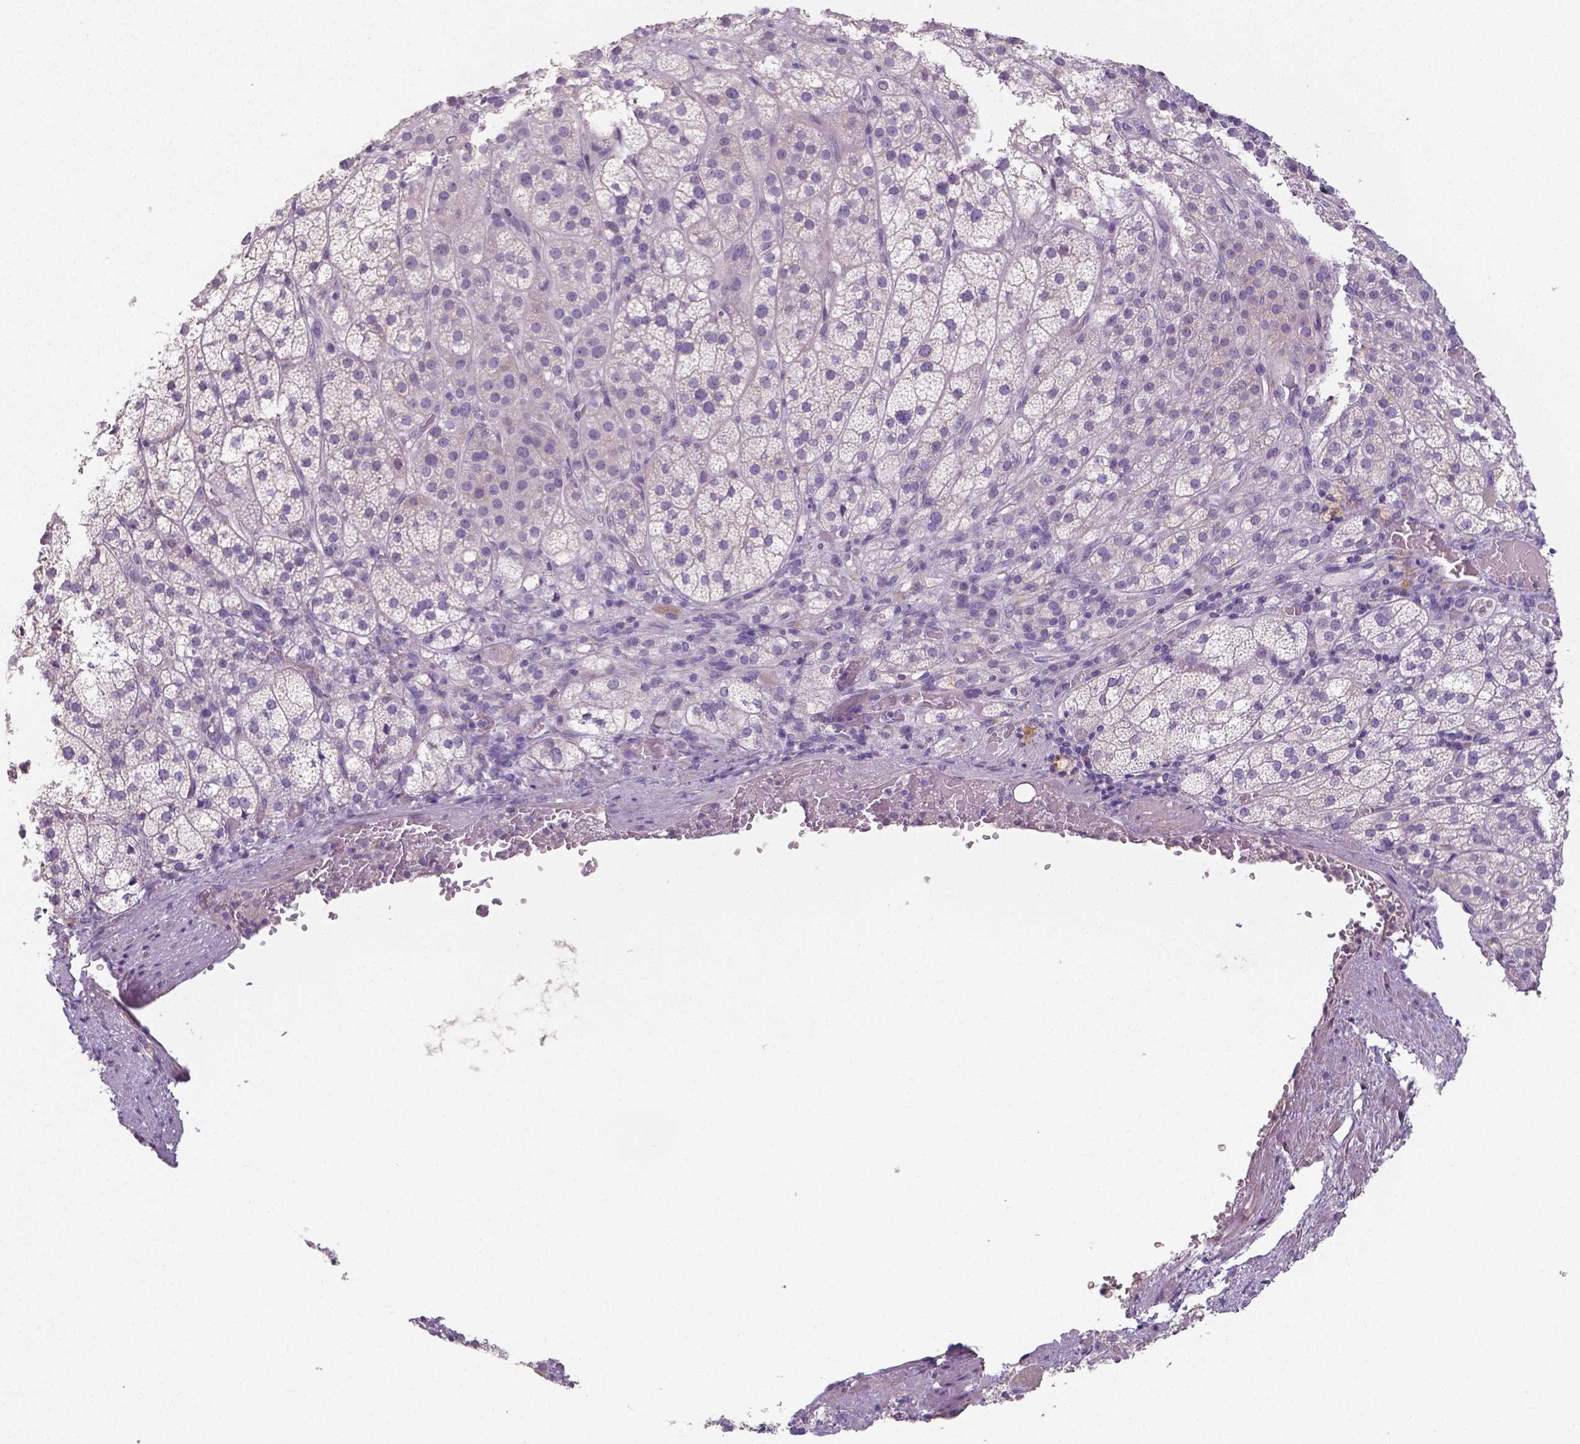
{"staining": {"intensity": "negative", "quantity": "none", "location": "none"}, "tissue": "adrenal gland", "cell_type": "Glandular cells", "image_type": "normal", "snomed": [{"axis": "morphology", "description": "Normal tissue, NOS"}, {"axis": "topography", "description": "Adrenal gland"}], "caption": "Immunohistochemistry of benign human adrenal gland shows no expression in glandular cells. The staining is performed using DAB (3,3'-diaminobenzidine) brown chromogen with nuclei counter-stained in using hematoxylin.", "gene": "CRMP1", "patient": {"sex": "female", "age": 60}}